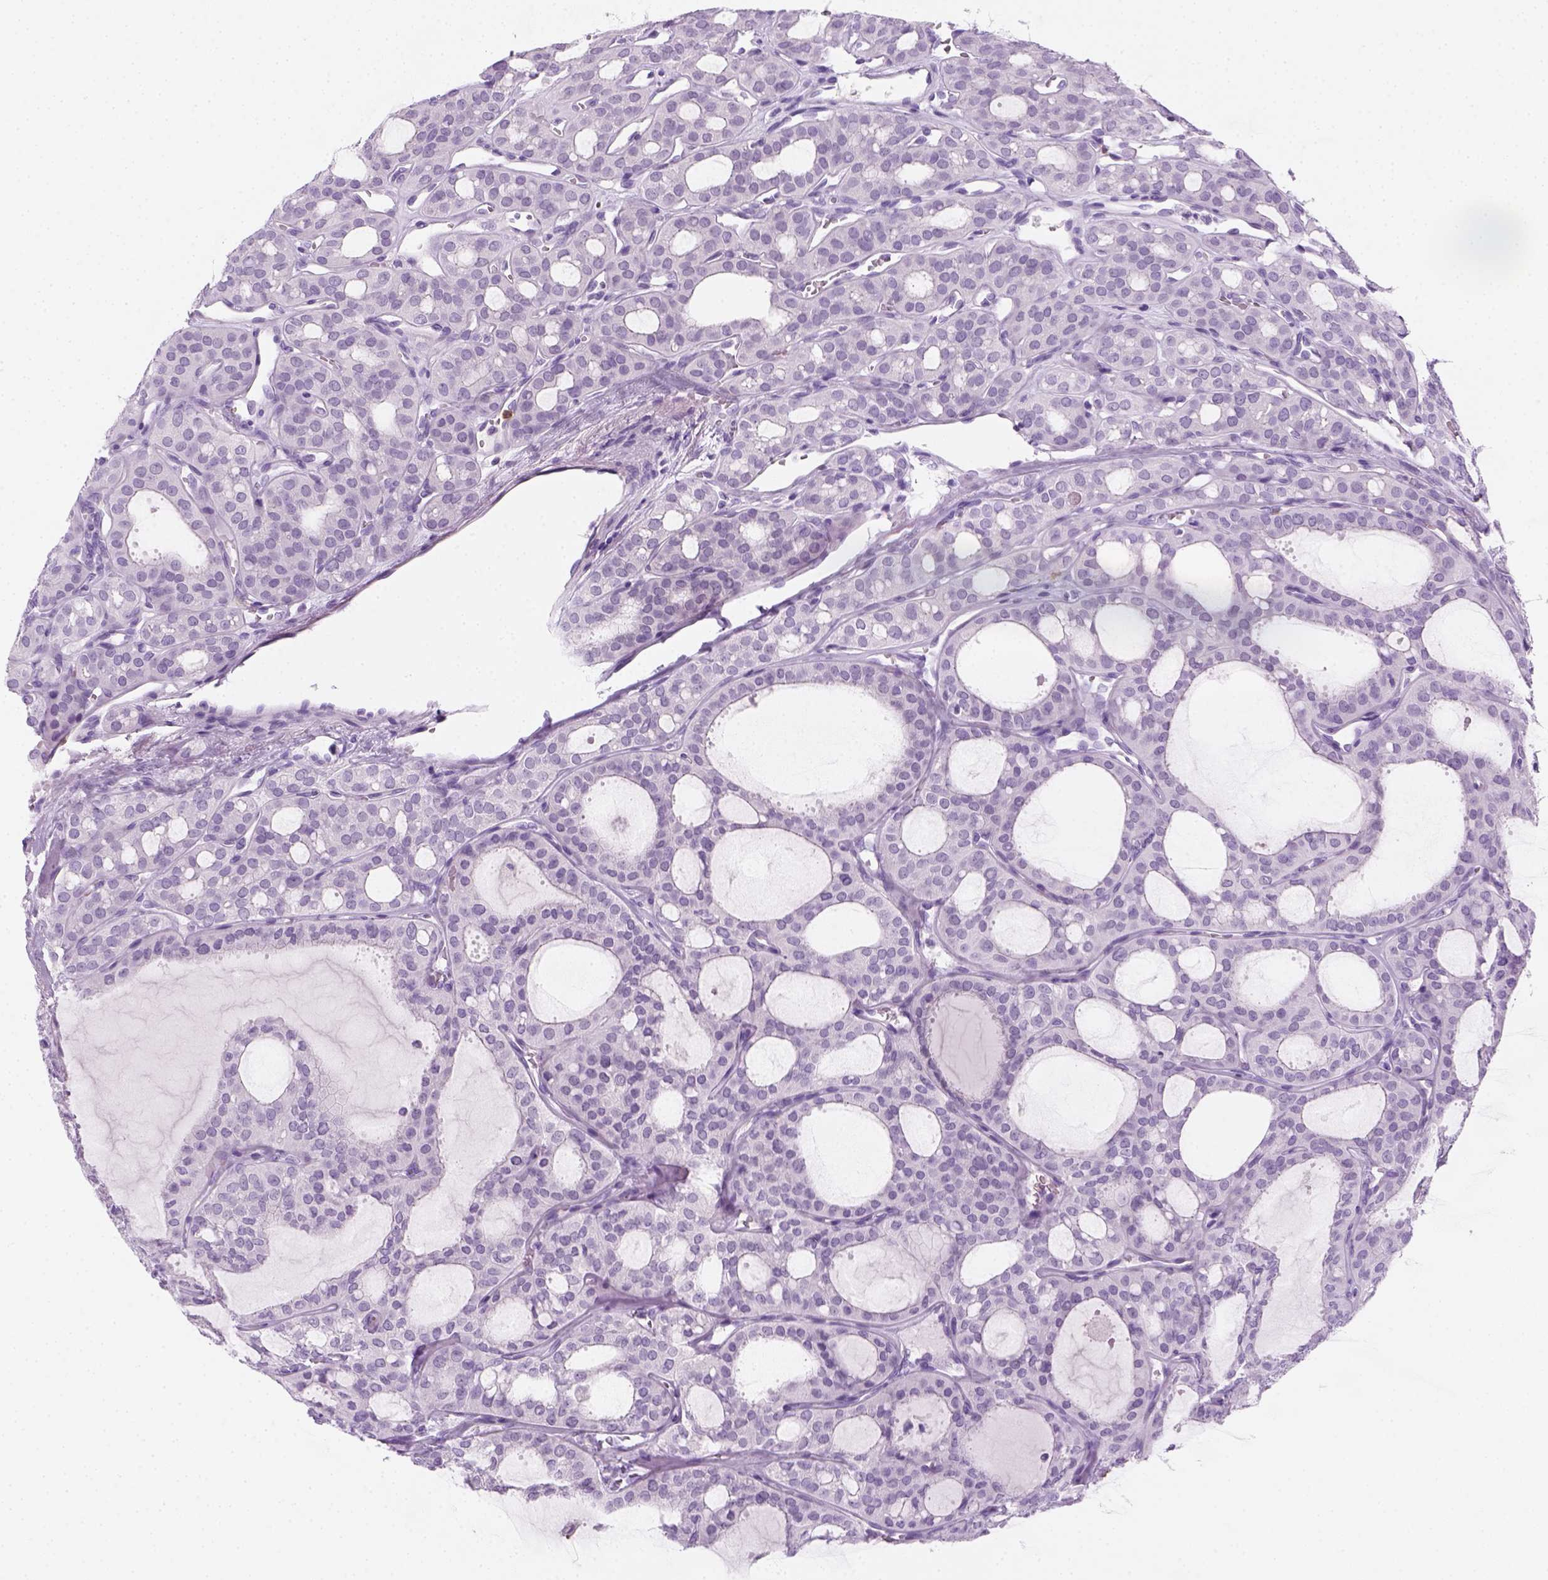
{"staining": {"intensity": "negative", "quantity": "none", "location": "none"}, "tissue": "thyroid cancer", "cell_type": "Tumor cells", "image_type": "cancer", "snomed": [{"axis": "morphology", "description": "Follicular adenoma carcinoma, NOS"}, {"axis": "topography", "description": "Thyroid gland"}], "caption": "Thyroid follicular adenoma carcinoma was stained to show a protein in brown. There is no significant expression in tumor cells. (Immunohistochemistry, brightfield microscopy, high magnification).", "gene": "AQP3", "patient": {"sex": "male", "age": 75}}